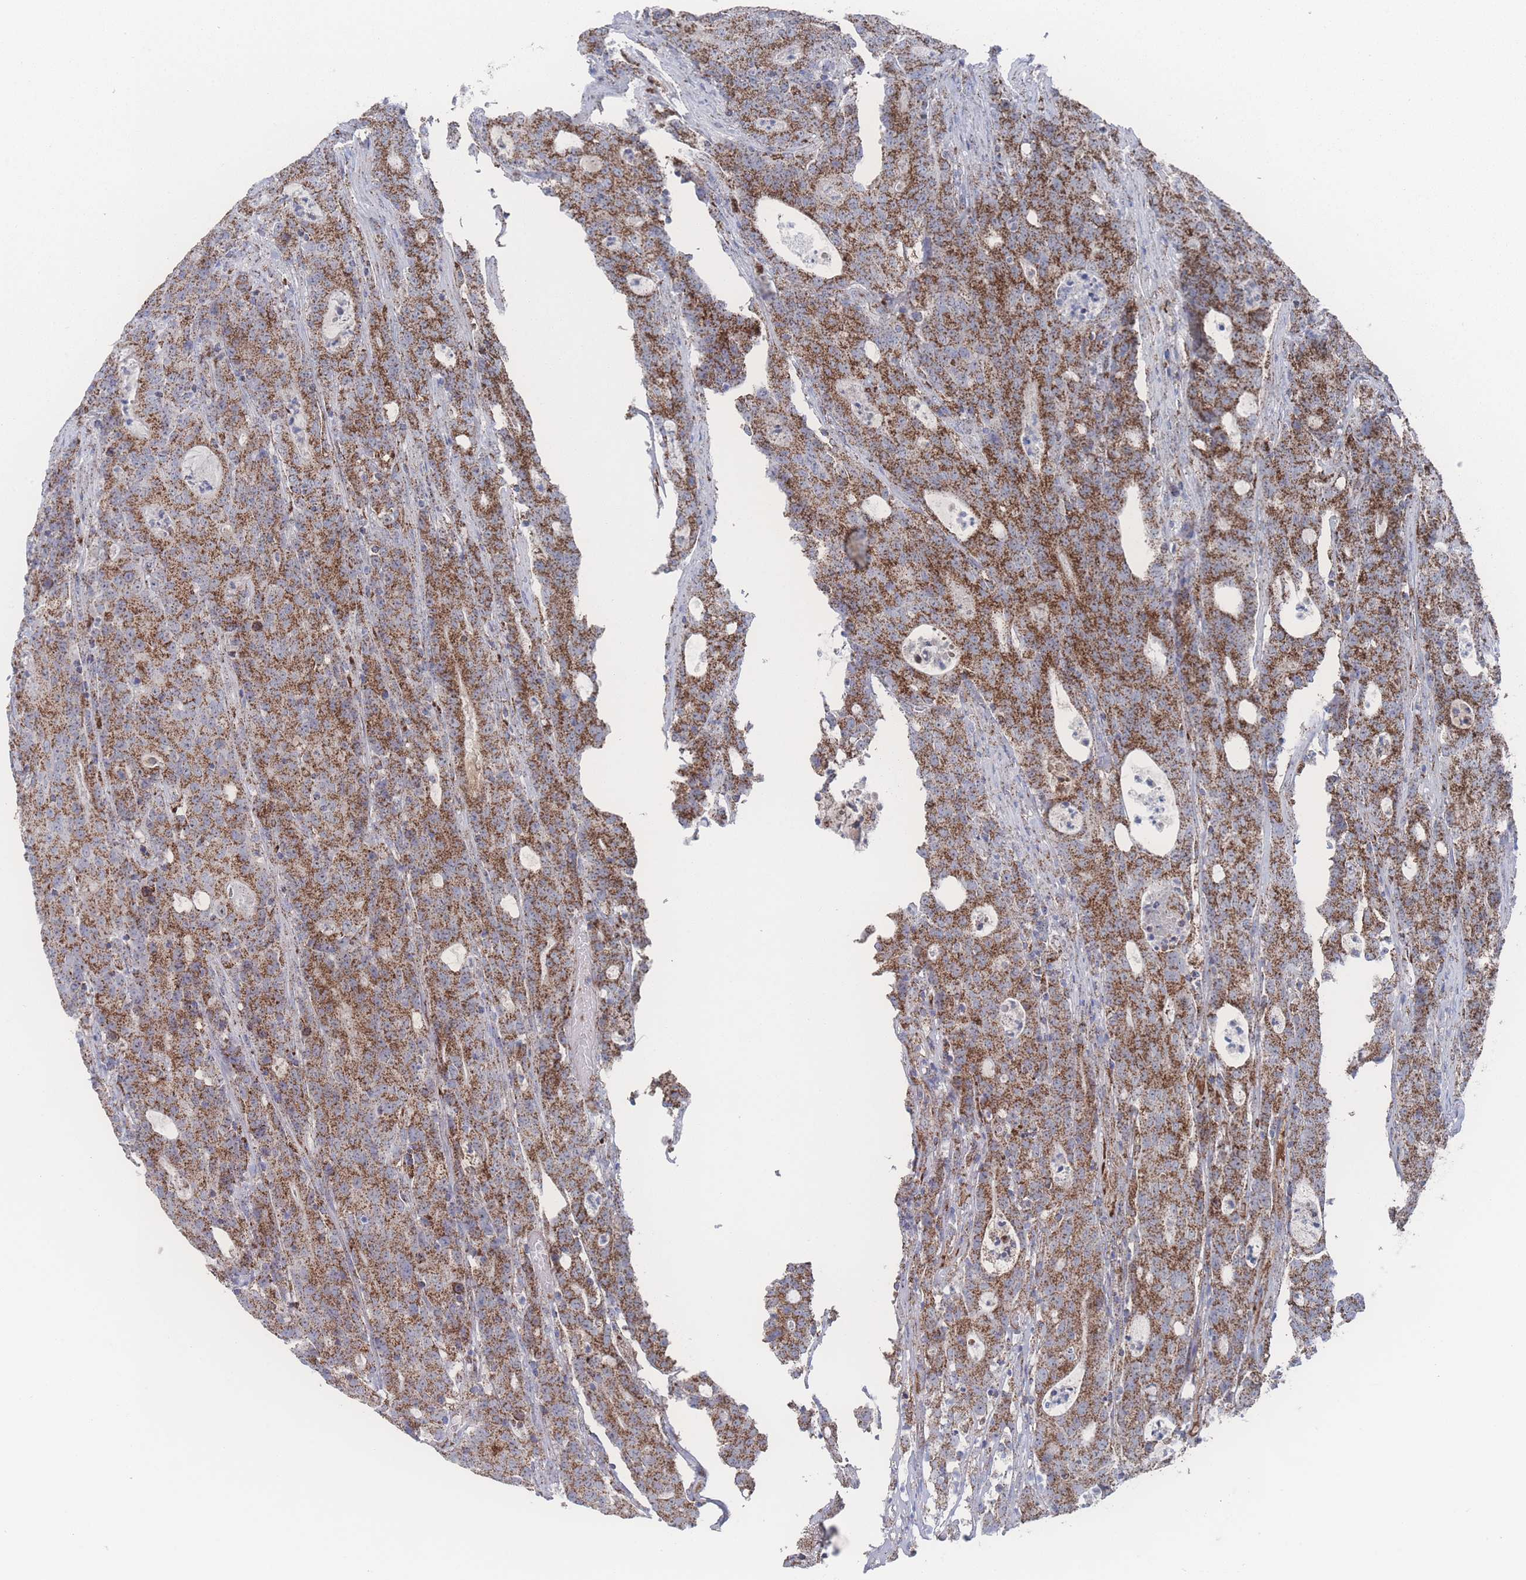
{"staining": {"intensity": "strong", "quantity": ">75%", "location": "cytoplasmic/membranous"}, "tissue": "colorectal cancer", "cell_type": "Tumor cells", "image_type": "cancer", "snomed": [{"axis": "morphology", "description": "Adenocarcinoma, NOS"}, {"axis": "topography", "description": "Colon"}], "caption": "This histopathology image displays IHC staining of human colorectal adenocarcinoma, with high strong cytoplasmic/membranous expression in about >75% of tumor cells.", "gene": "PEX14", "patient": {"sex": "male", "age": 83}}